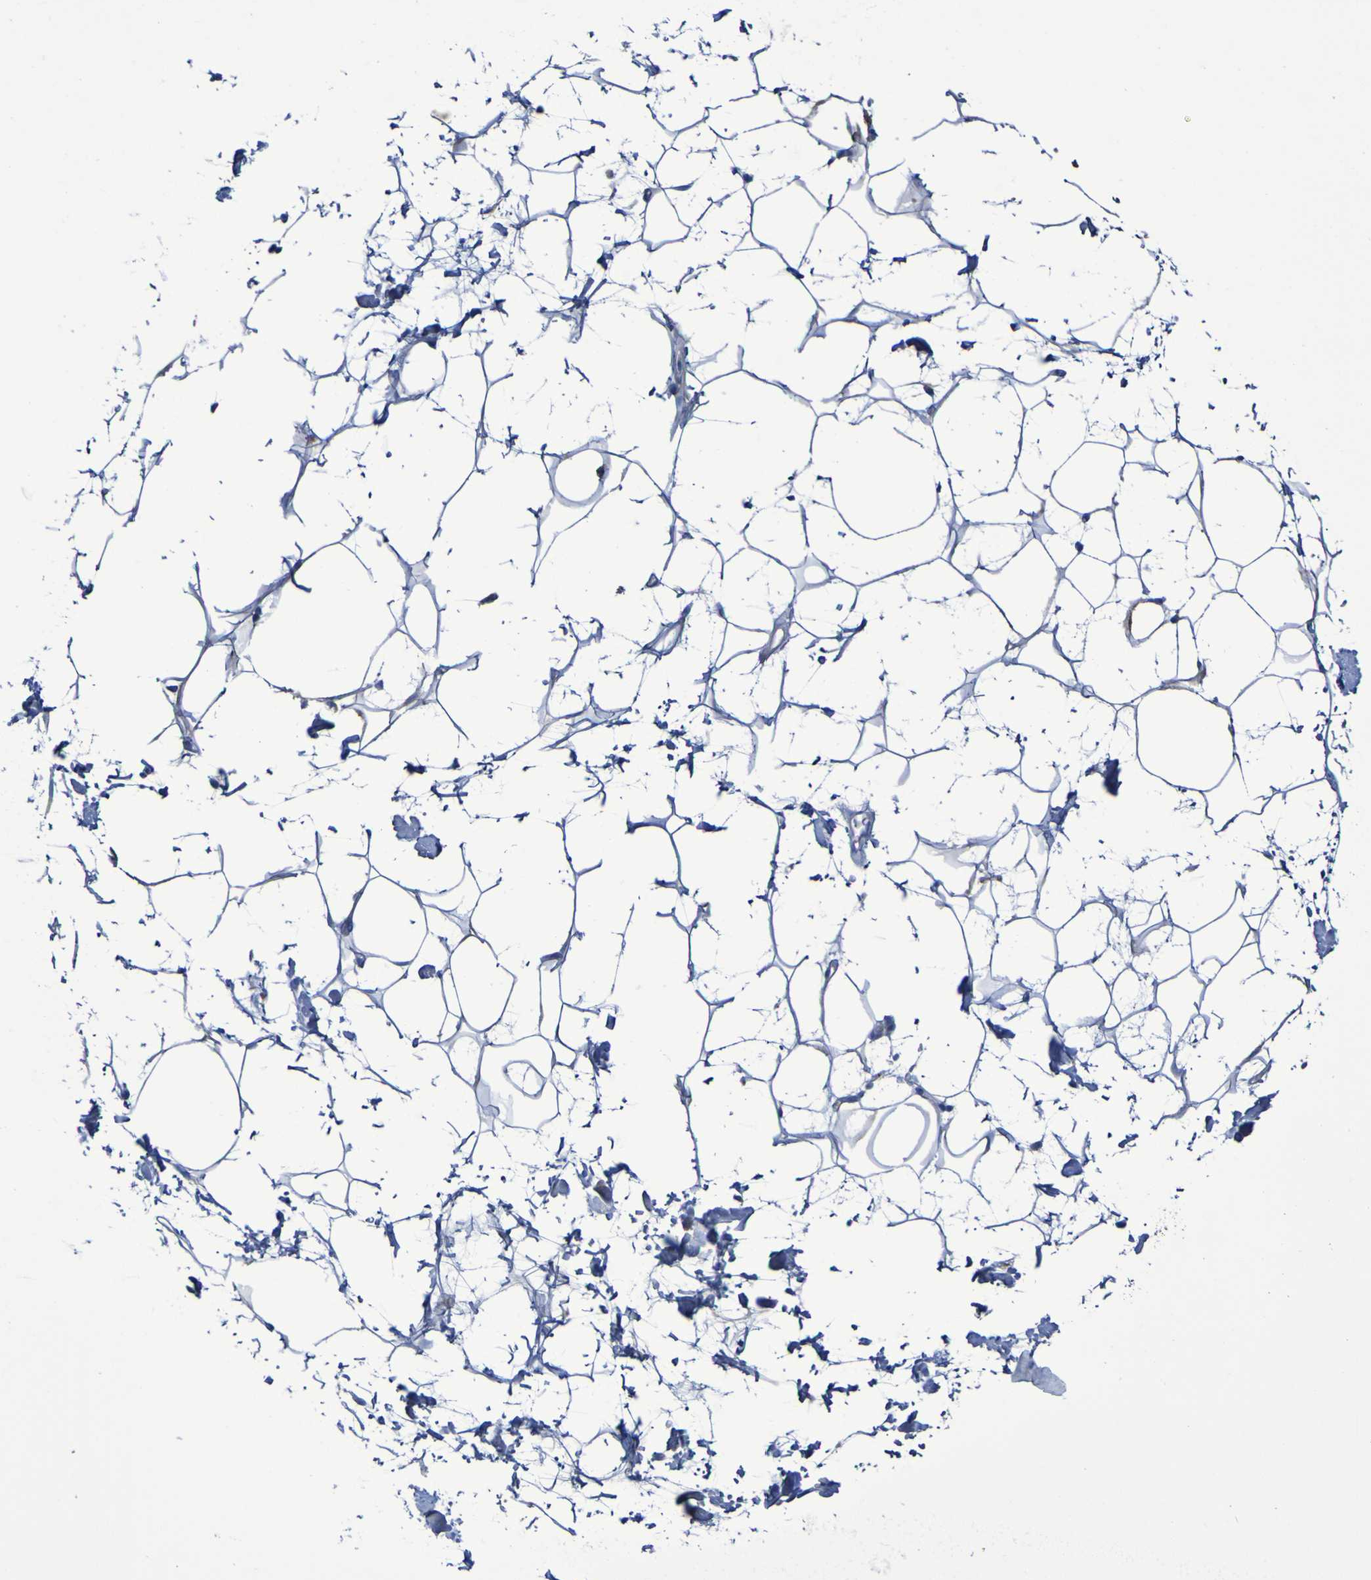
{"staining": {"intensity": "negative", "quantity": "none", "location": "none"}, "tissue": "adipose tissue", "cell_type": "Adipocytes", "image_type": "normal", "snomed": [{"axis": "morphology", "description": "Normal tissue, NOS"}, {"axis": "topography", "description": "Soft tissue"}], "caption": "High power microscopy histopathology image of an IHC photomicrograph of unremarkable adipose tissue, revealing no significant staining in adipocytes. (DAB IHC, high magnification).", "gene": "CNTN2", "patient": {"sex": "male", "age": 72}}